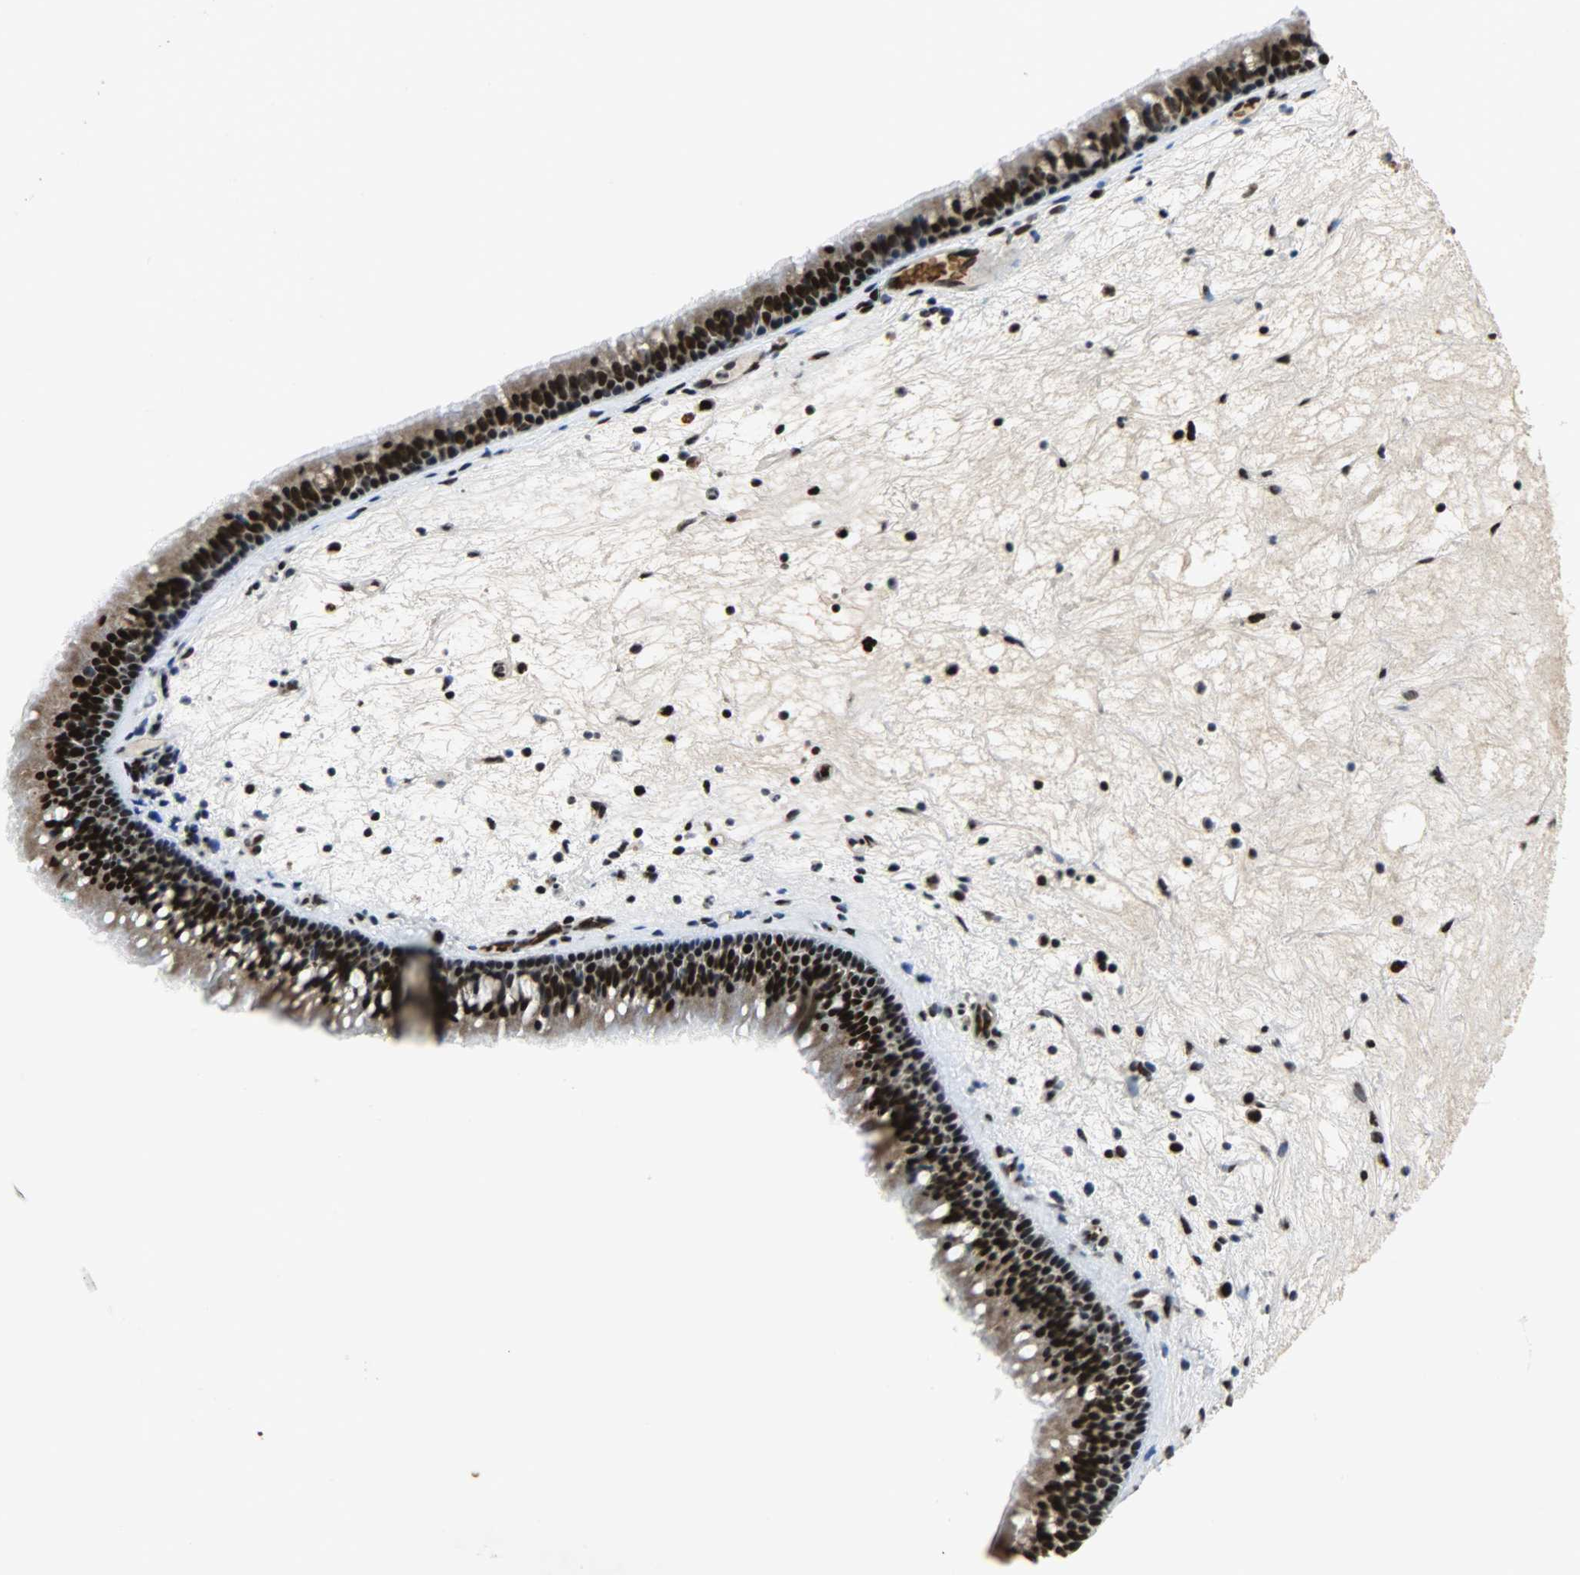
{"staining": {"intensity": "strong", "quantity": ">75%", "location": "cytoplasmic/membranous,nuclear"}, "tissue": "nasopharynx", "cell_type": "Respiratory epithelial cells", "image_type": "normal", "snomed": [{"axis": "morphology", "description": "Normal tissue, NOS"}, {"axis": "topography", "description": "Nasopharynx"}], "caption": "The histopathology image exhibits staining of benign nasopharynx, revealing strong cytoplasmic/membranous,nuclear protein expression (brown color) within respiratory epithelial cells. The protein of interest is stained brown, and the nuclei are stained in blue (DAB IHC with brightfield microscopy, high magnification).", "gene": "SNAI1", "patient": {"sex": "female", "age": 78}}